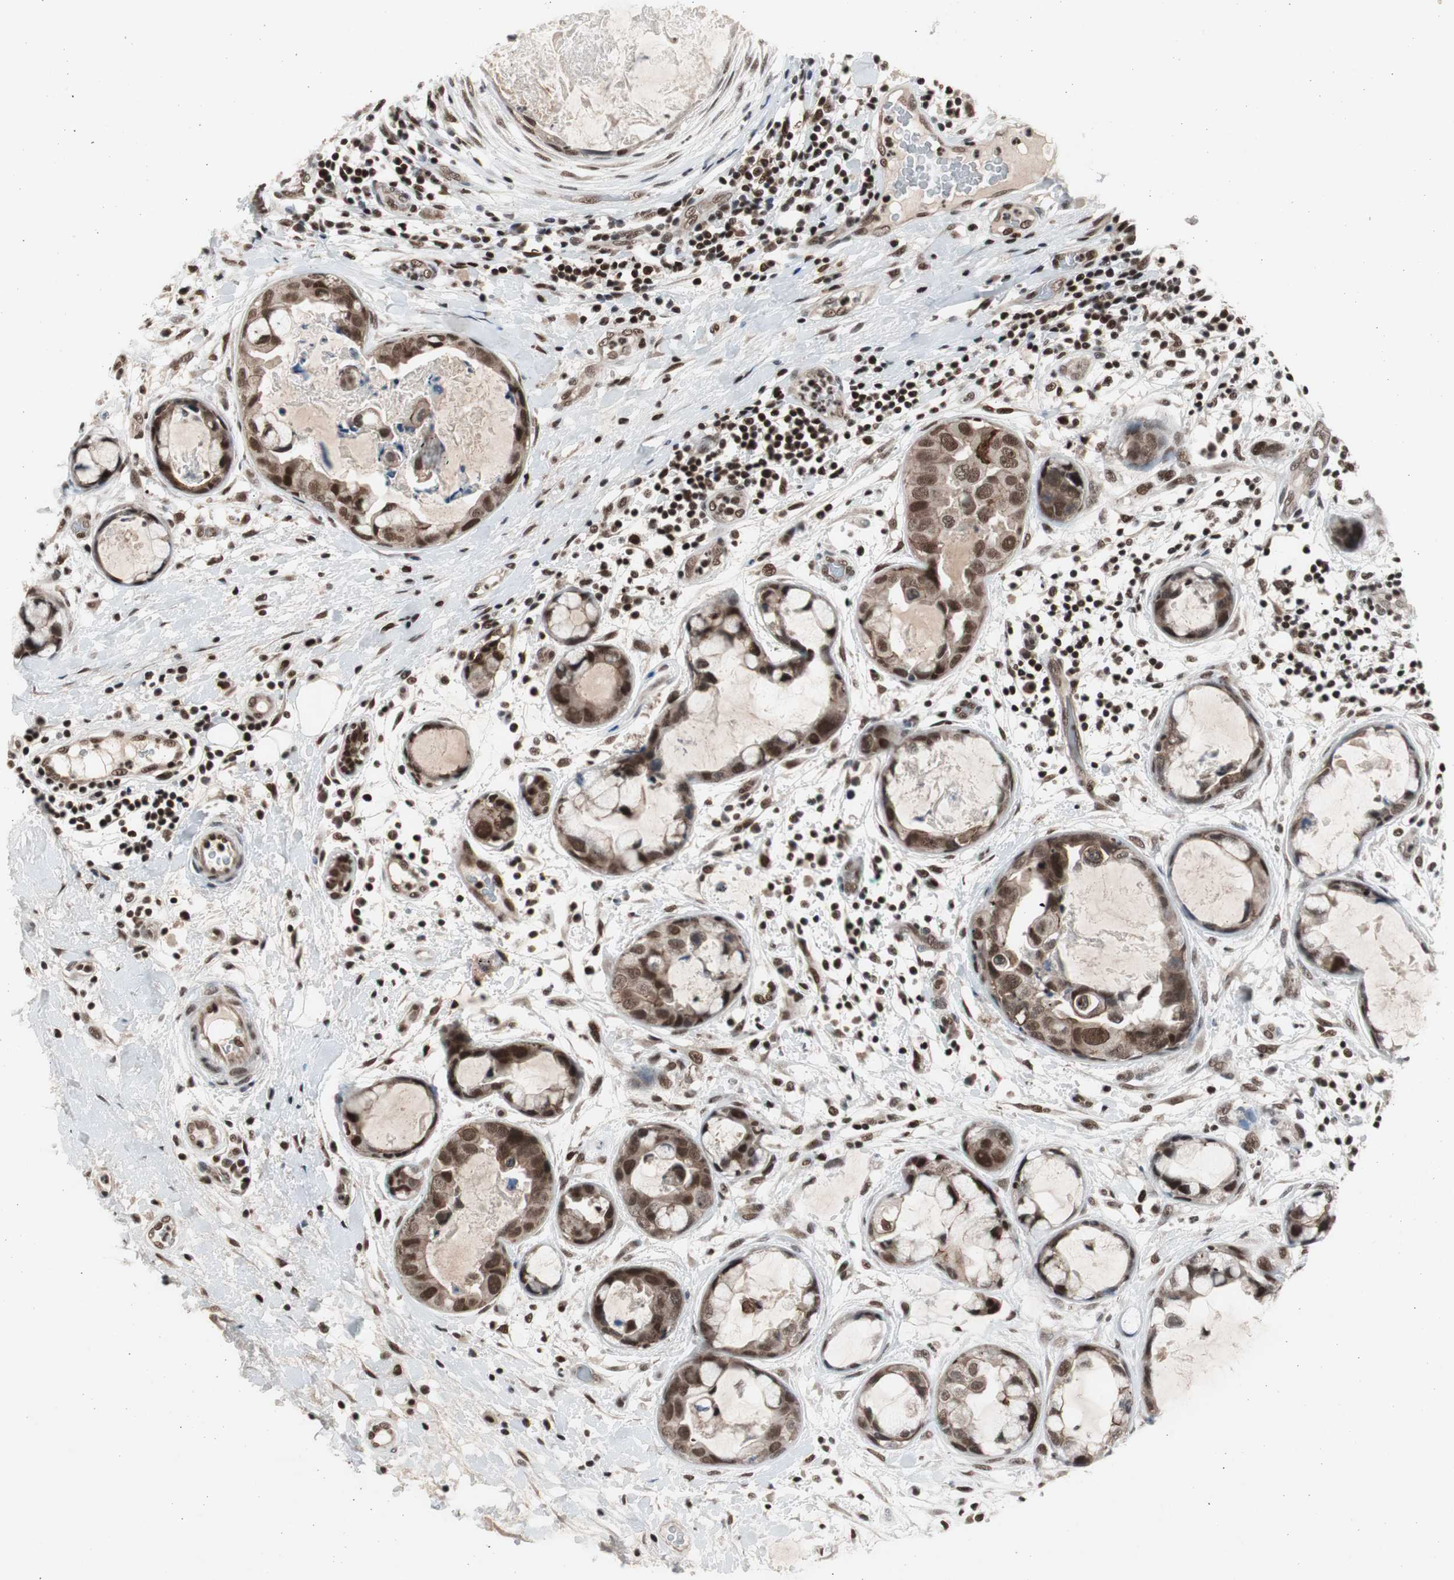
{"staining": {"intensity": "strong", "quantity": ">75%", "location": "nuclear"}, "tissue": "breast cancer", "cell_type": "Tumor cells", "image_type": "cancer", "snomed": [{"axis": "morphology", "description": "Duct carcinoma"}, {"axis": "topography", "description": "Breast"}], "caption": "Strong nuclear expression is seen in approximately >75% of tumor cells in breast cancer.", "gene": "RPA1", "patient": {"sex": "female", "age": 40}}